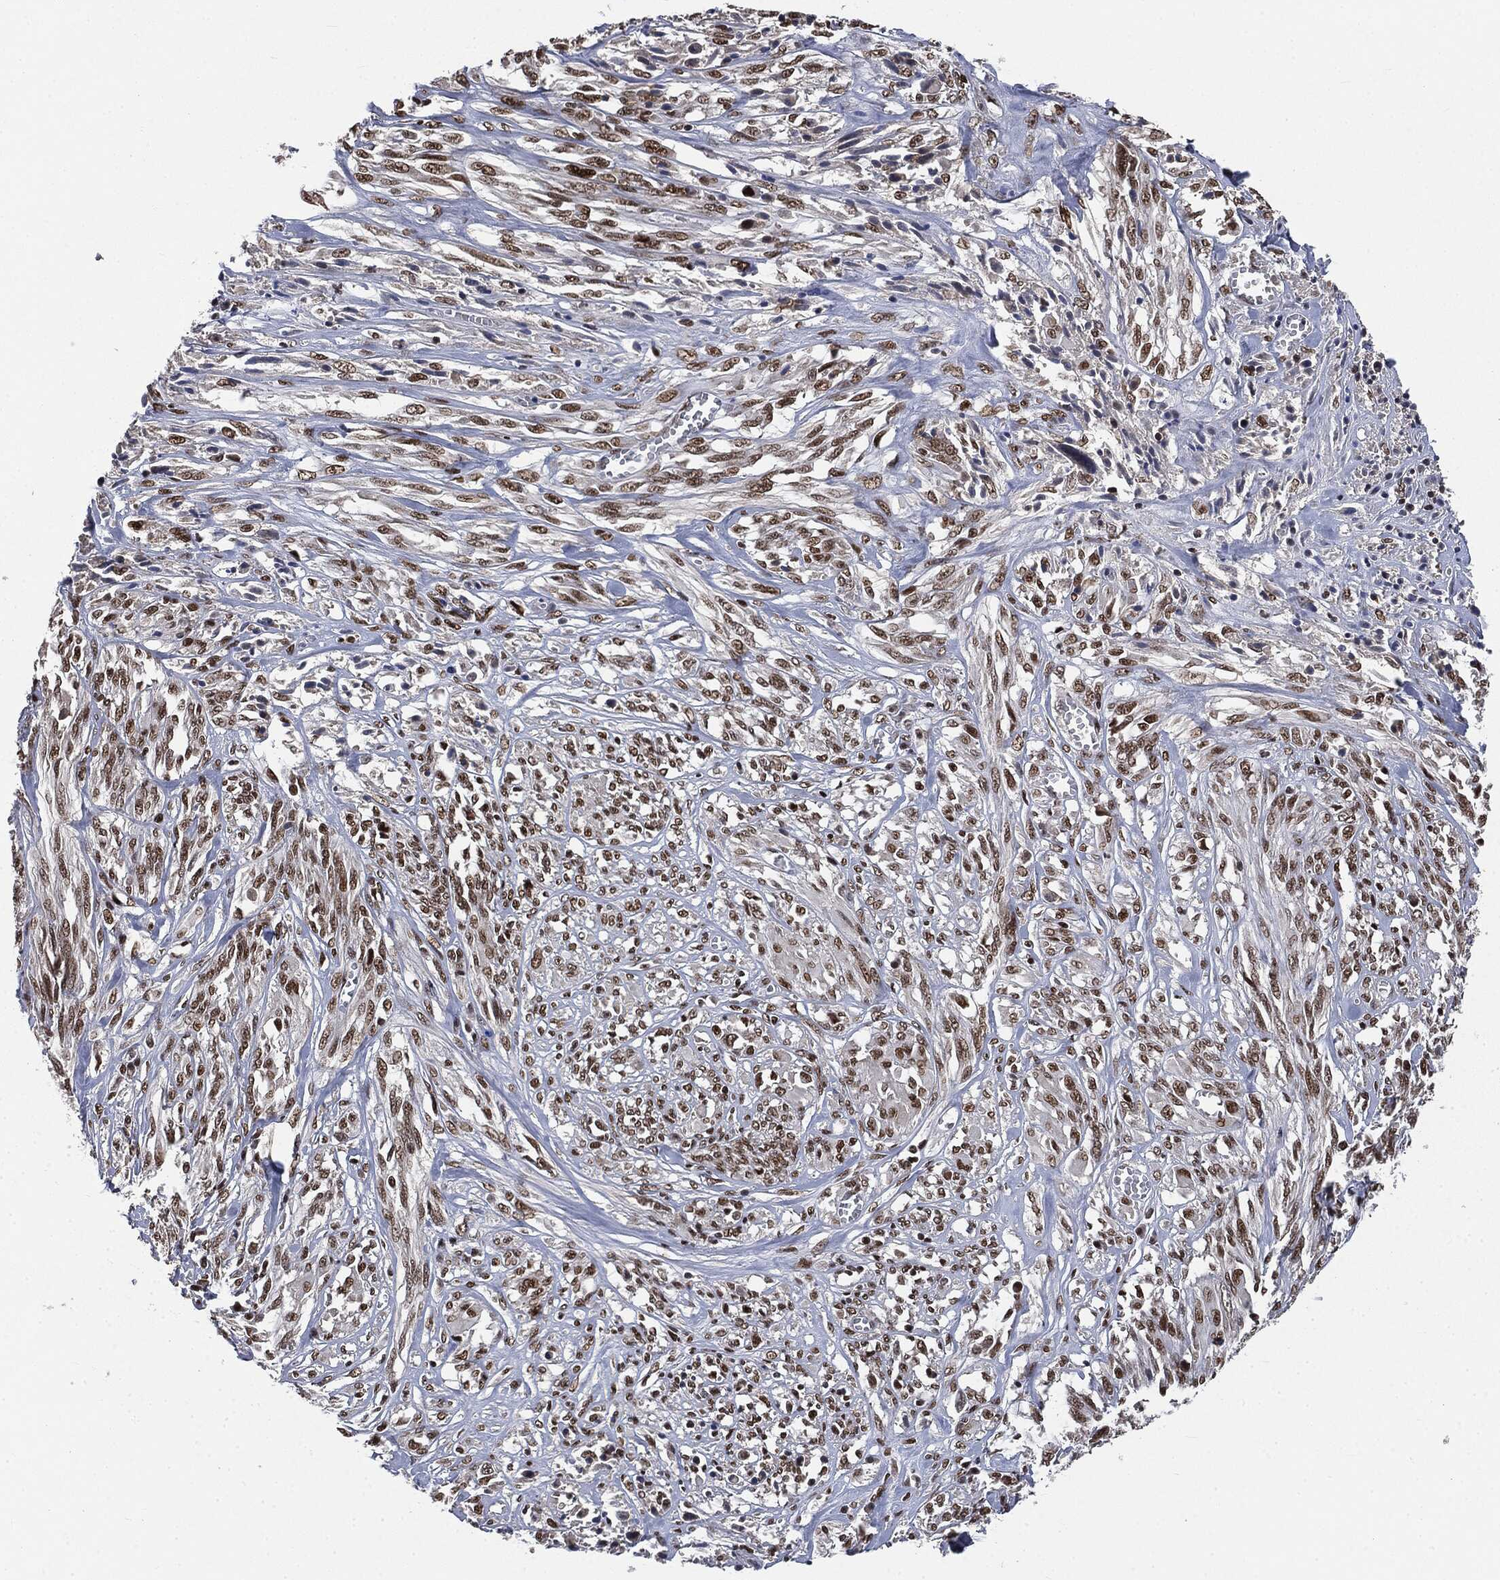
{"staining": {"intensity": "moderate", "quantity": ">75%", "location": "nuclear"}, "tissue": "melanoma", "cell_type": "Tumor cells", "image_type": "cancer", "snomed": [{"axis": "morphology", "description": "Malignant melanoma, NOS"}, {"axis": "topography", "description": "Skin"}], "caption": "Malignant melanoma stained with a protein marker displays moderate staining in tumor cells.", "gene": "DPH2", "patient": {"sex": "female", "age": 91}}